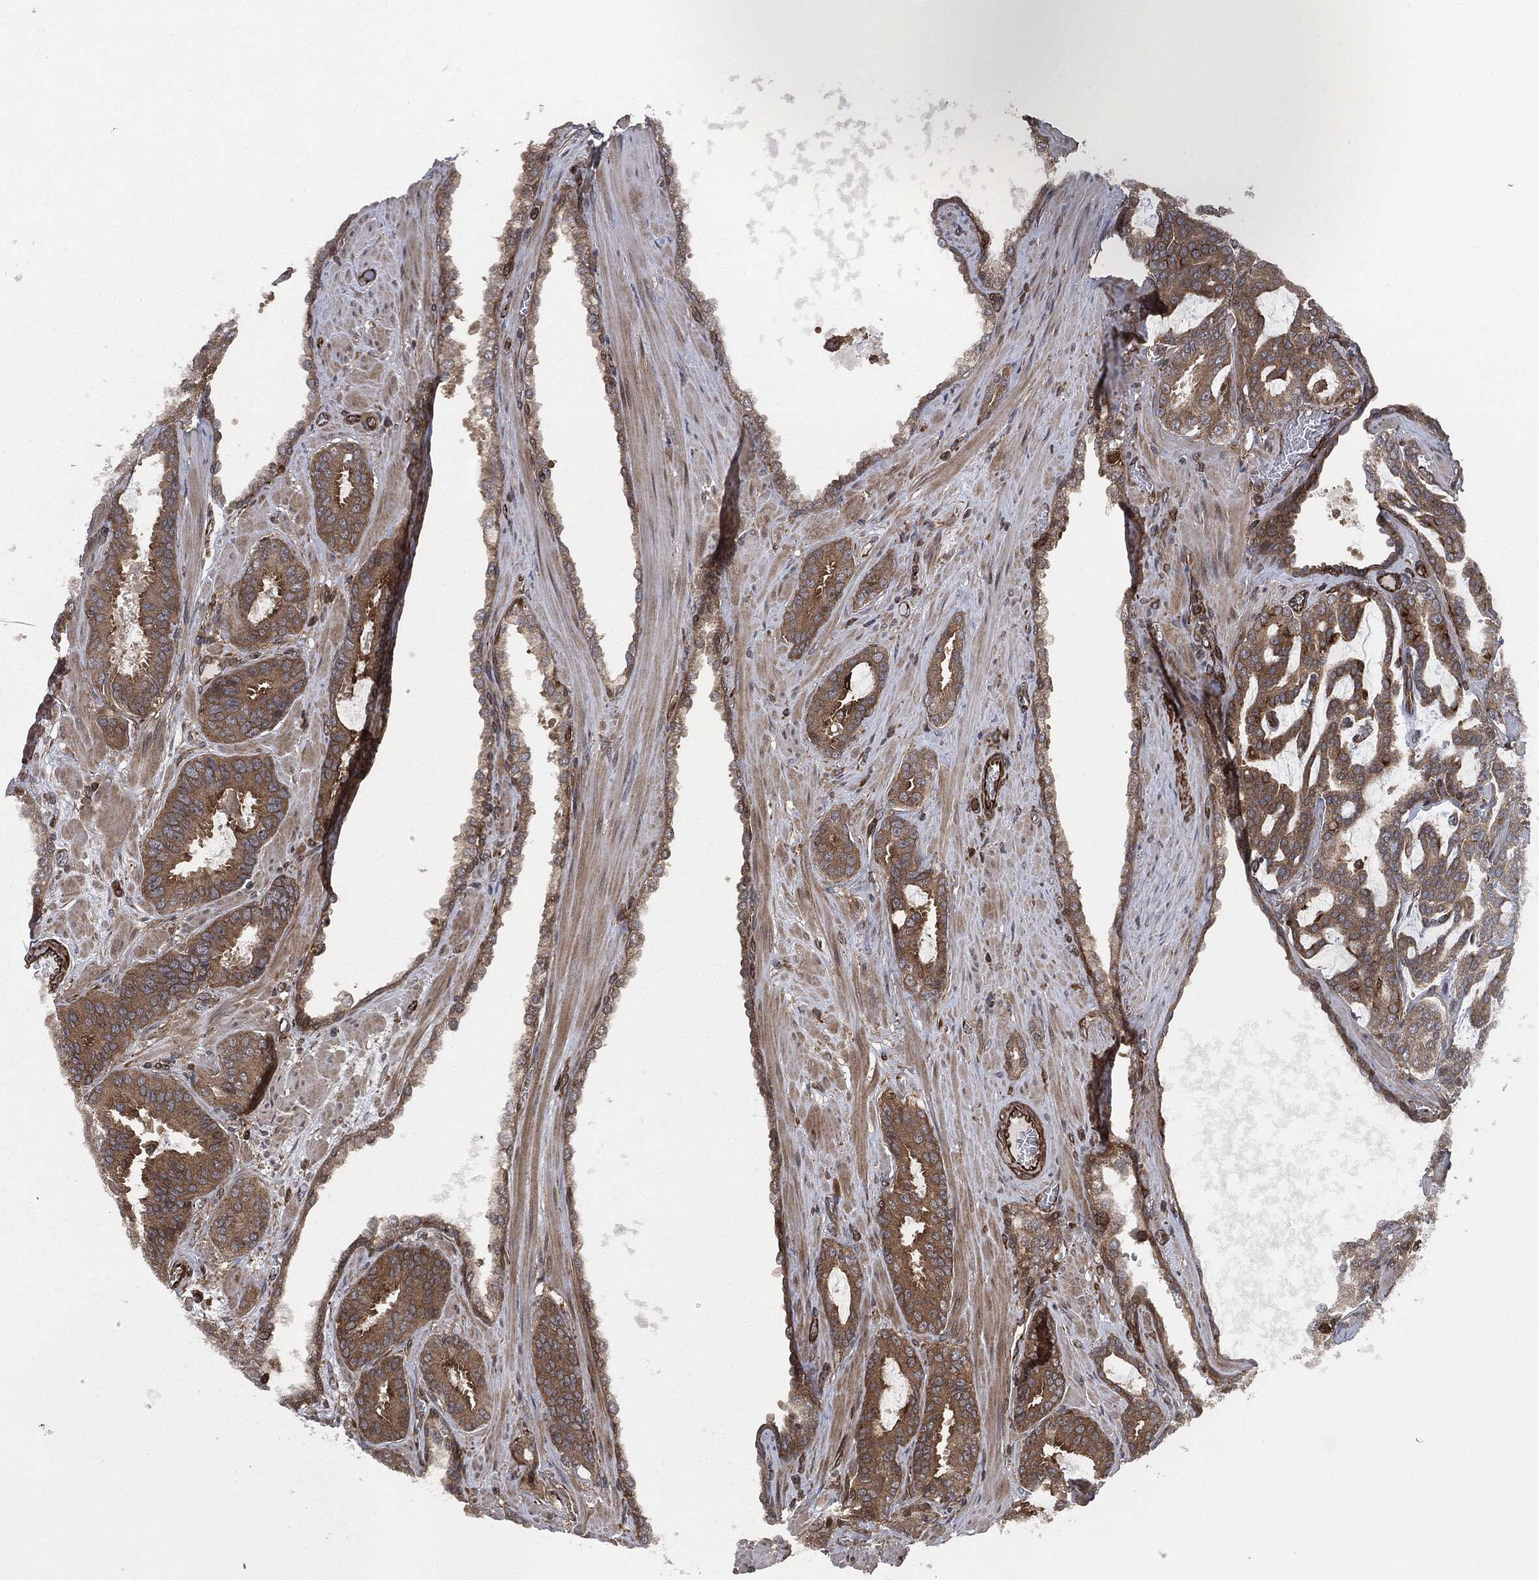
{"staining": {"intensity": "moderate", "quantity": ">75%", "location": "cytoplasmic/membranous"}, "tissue": "prostate cancer", "cell_type": "Tumor cells", "image_type": "cancer", "snomed": [{"axis": "morphology", "description": "Adenocarcinoma, NOS"}, {"axis": "topography", "description": "Prostate"}], "caption": "High-magnification brightfield microscopy of adenocarcinoma (prostate) stained with DAB (brown) and counterstained with hematoxylin (blue). tumor cells exhibit moderate cytoplasmic/membranous expression is identified in about>75% of cells.", "gene": "RAP1GDS1", "patient": {"sex": "male", "age": 67}}